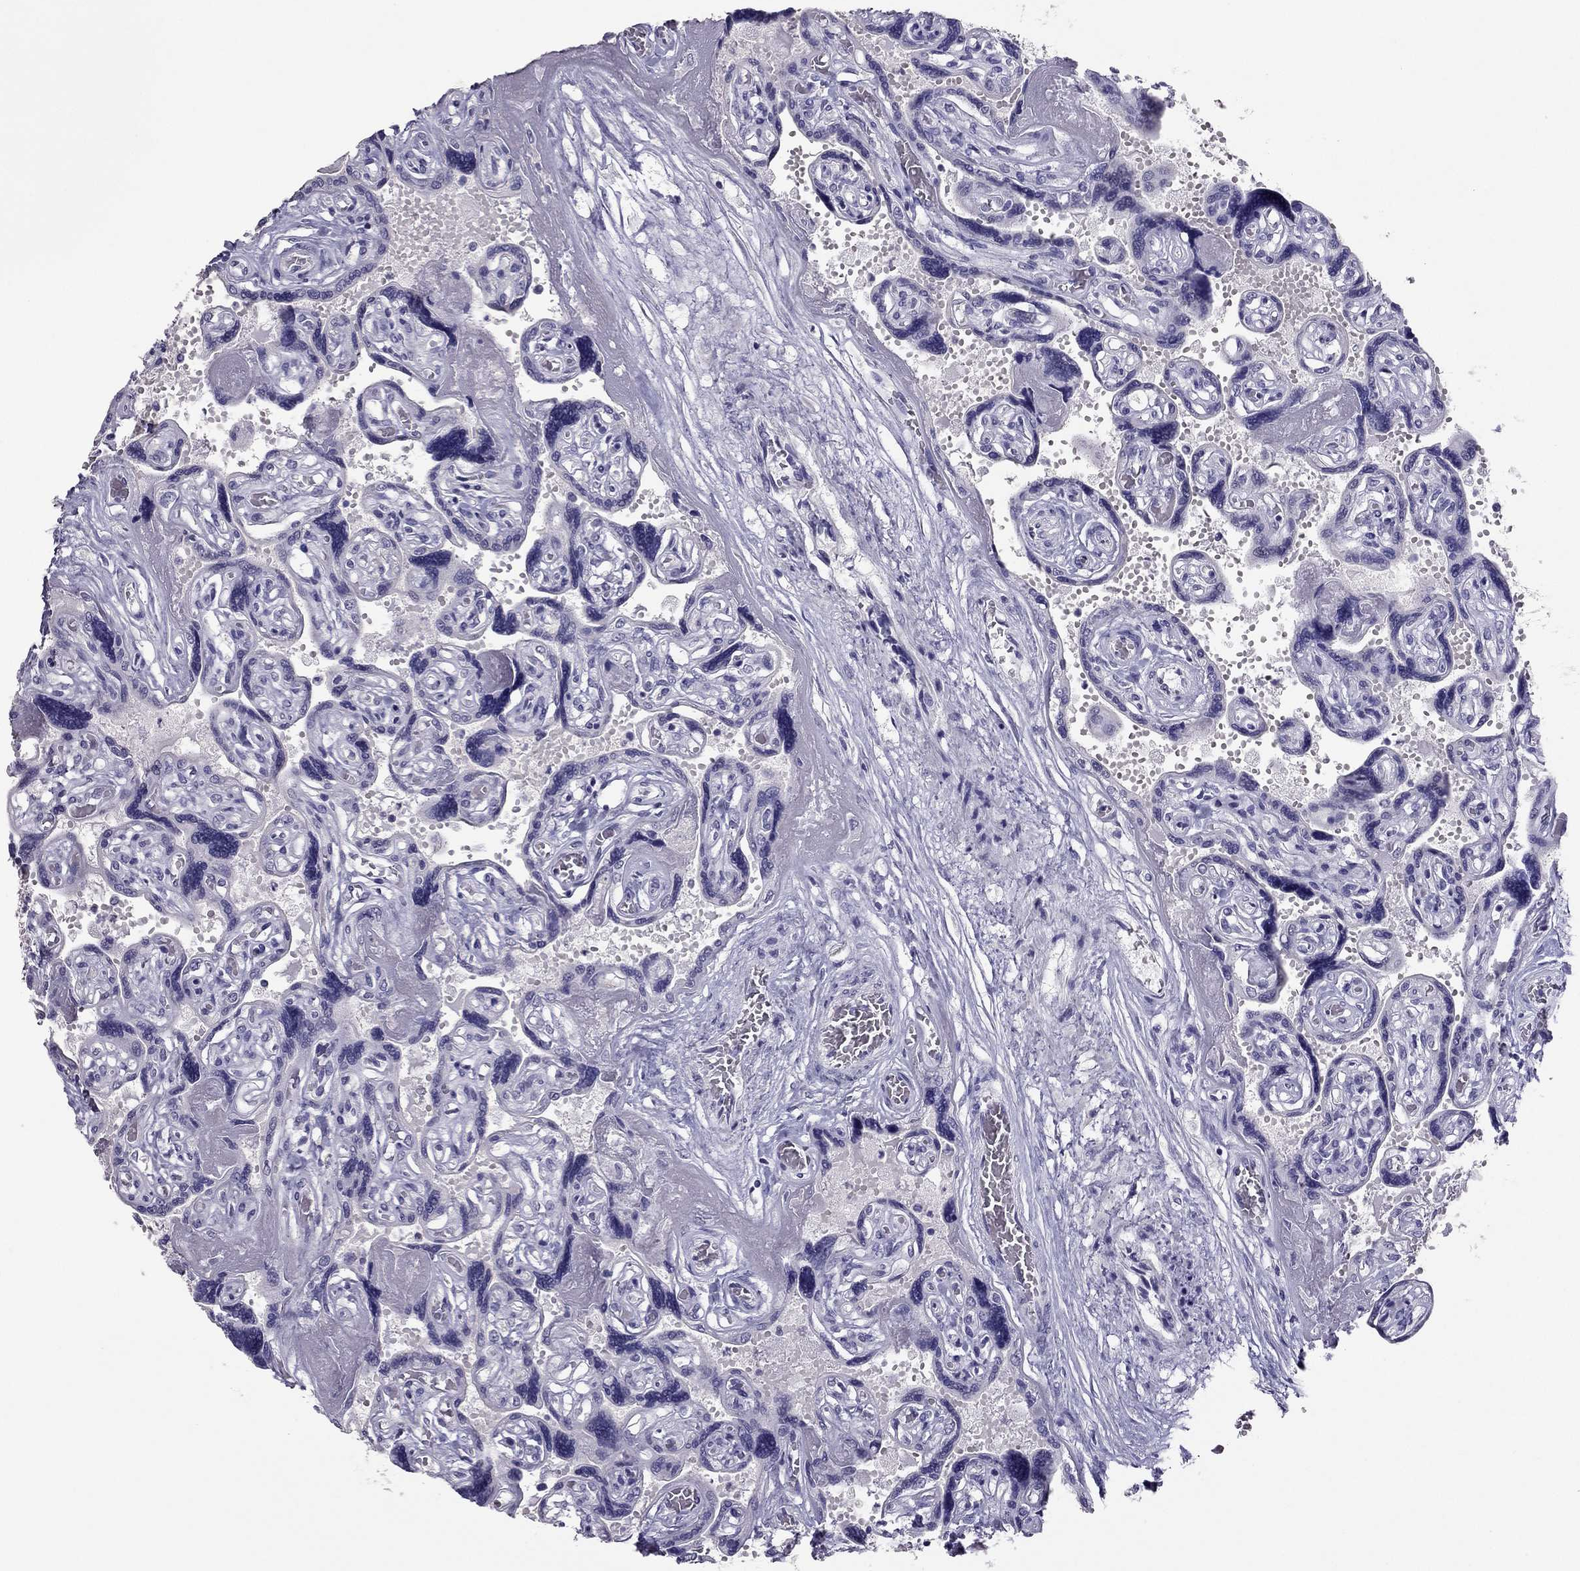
{"staining": {"intensity": "negative", "quantity": "none", "location": "none"}, "tissue": "placenta", "cell_type": "Decidual cells", "image_type": "normal", "snomed": [{"axis": "morphology", "description": "Normal tissue, NOS"}, {"axis": "topography", "description": "Placenta"}], "caption": "Immunohistochemical staining of unremarkable placenta displays no significant staining in decidual cells.", "gene": "RHO", "patient": {"sex": "female", "age": 32}}